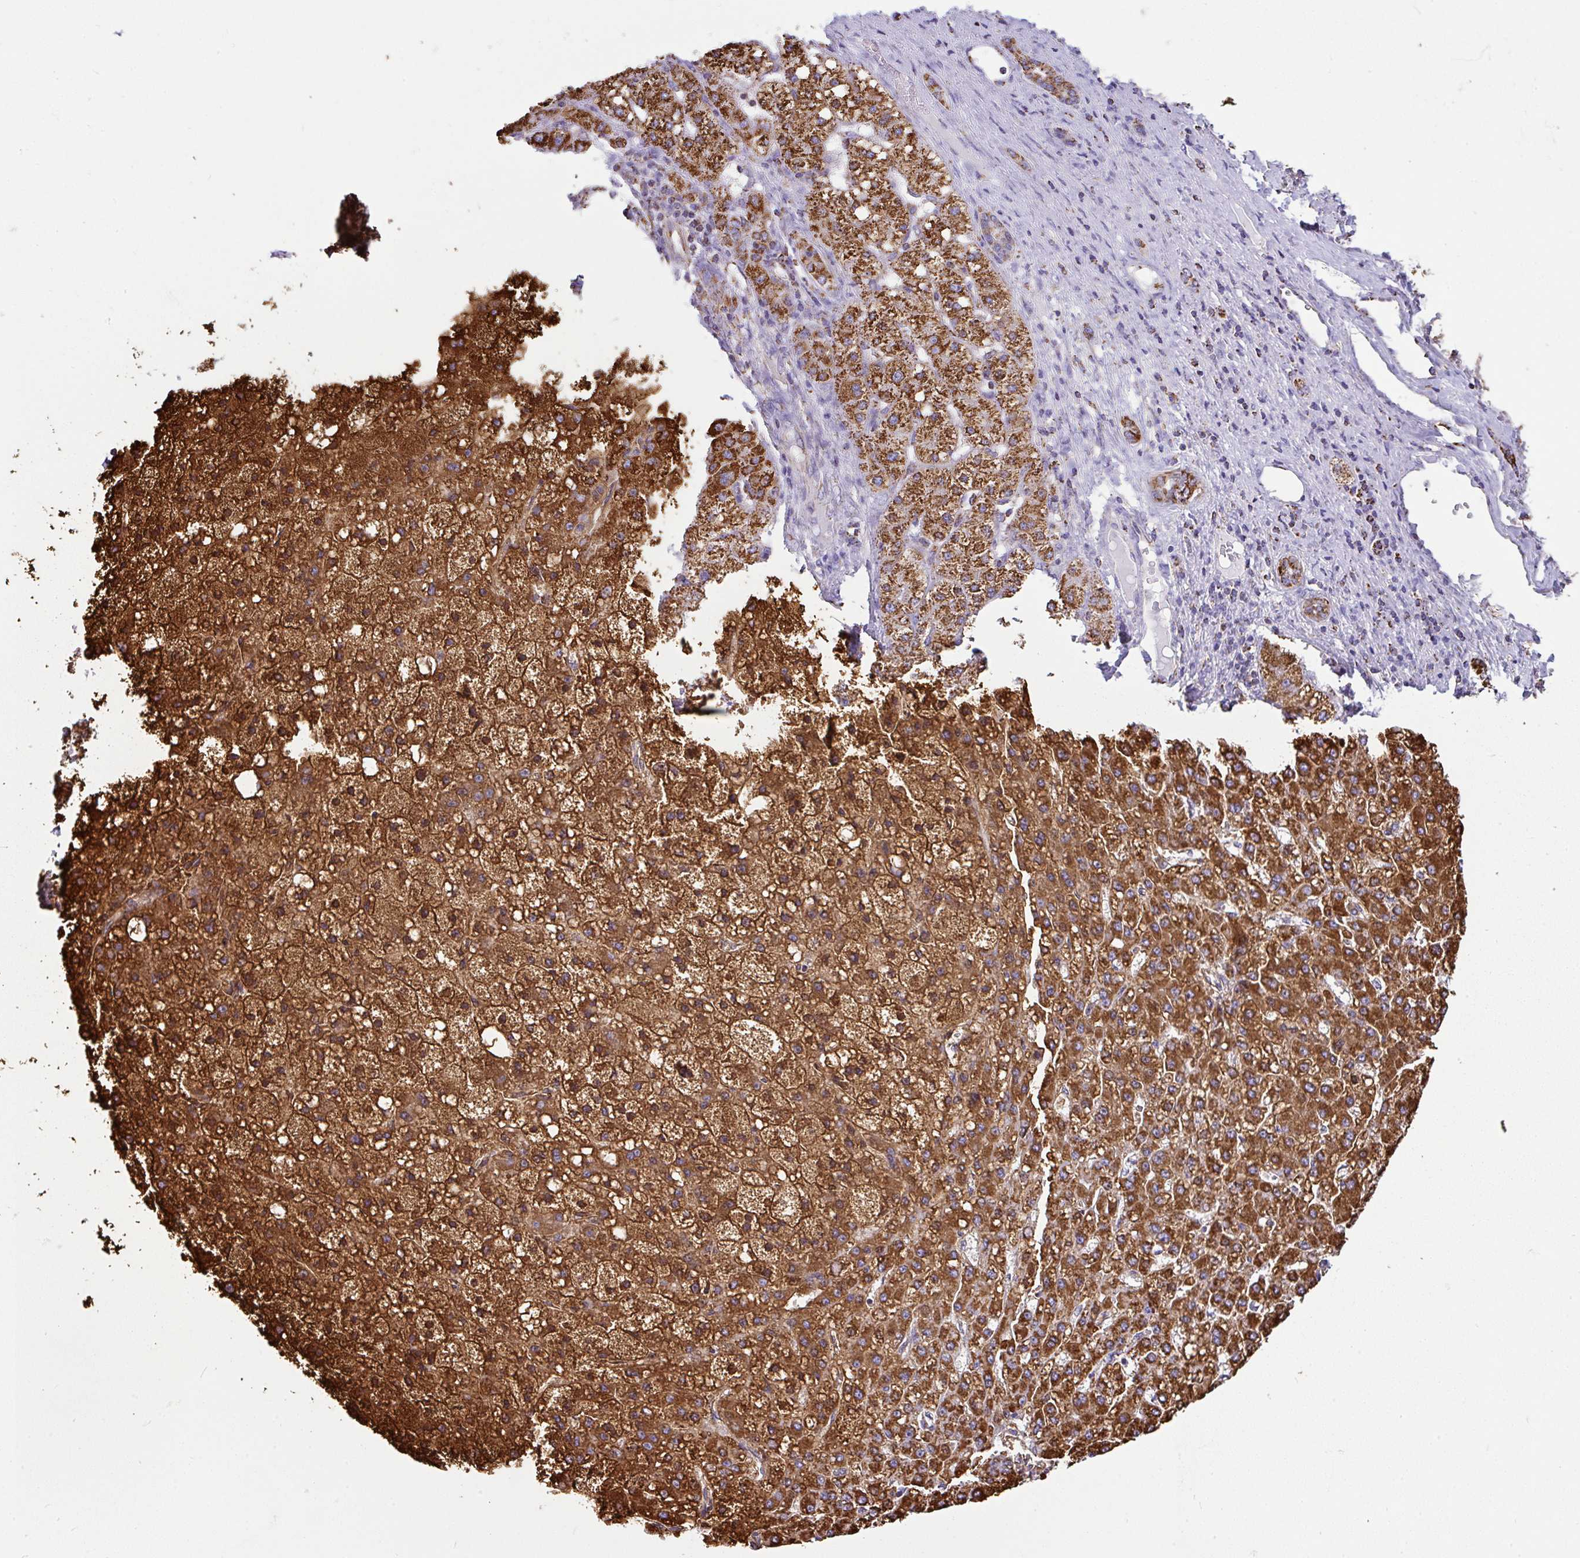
{"staining": {"intensity": "strong", "quantity": ">75%", "location": "cytoplasmic/membranous"}, "tissue": "liver cancer", "cell_type": "Tumor cells", "image_type": "cancer", "snomed": [{"axis": "morphology", "description": "Carcinoma, Hepatocellular, NOS"}, {"axis": "topography", "description": "Liver"}], "caption": "Liver cancer stained for a protein (brown) reveals strong cytoplasmic/membranous positive positivity in approximately >75% of tumor cells.", "gene": "ANKRD33B", "patient": {"sex": "male", "age": 67}}